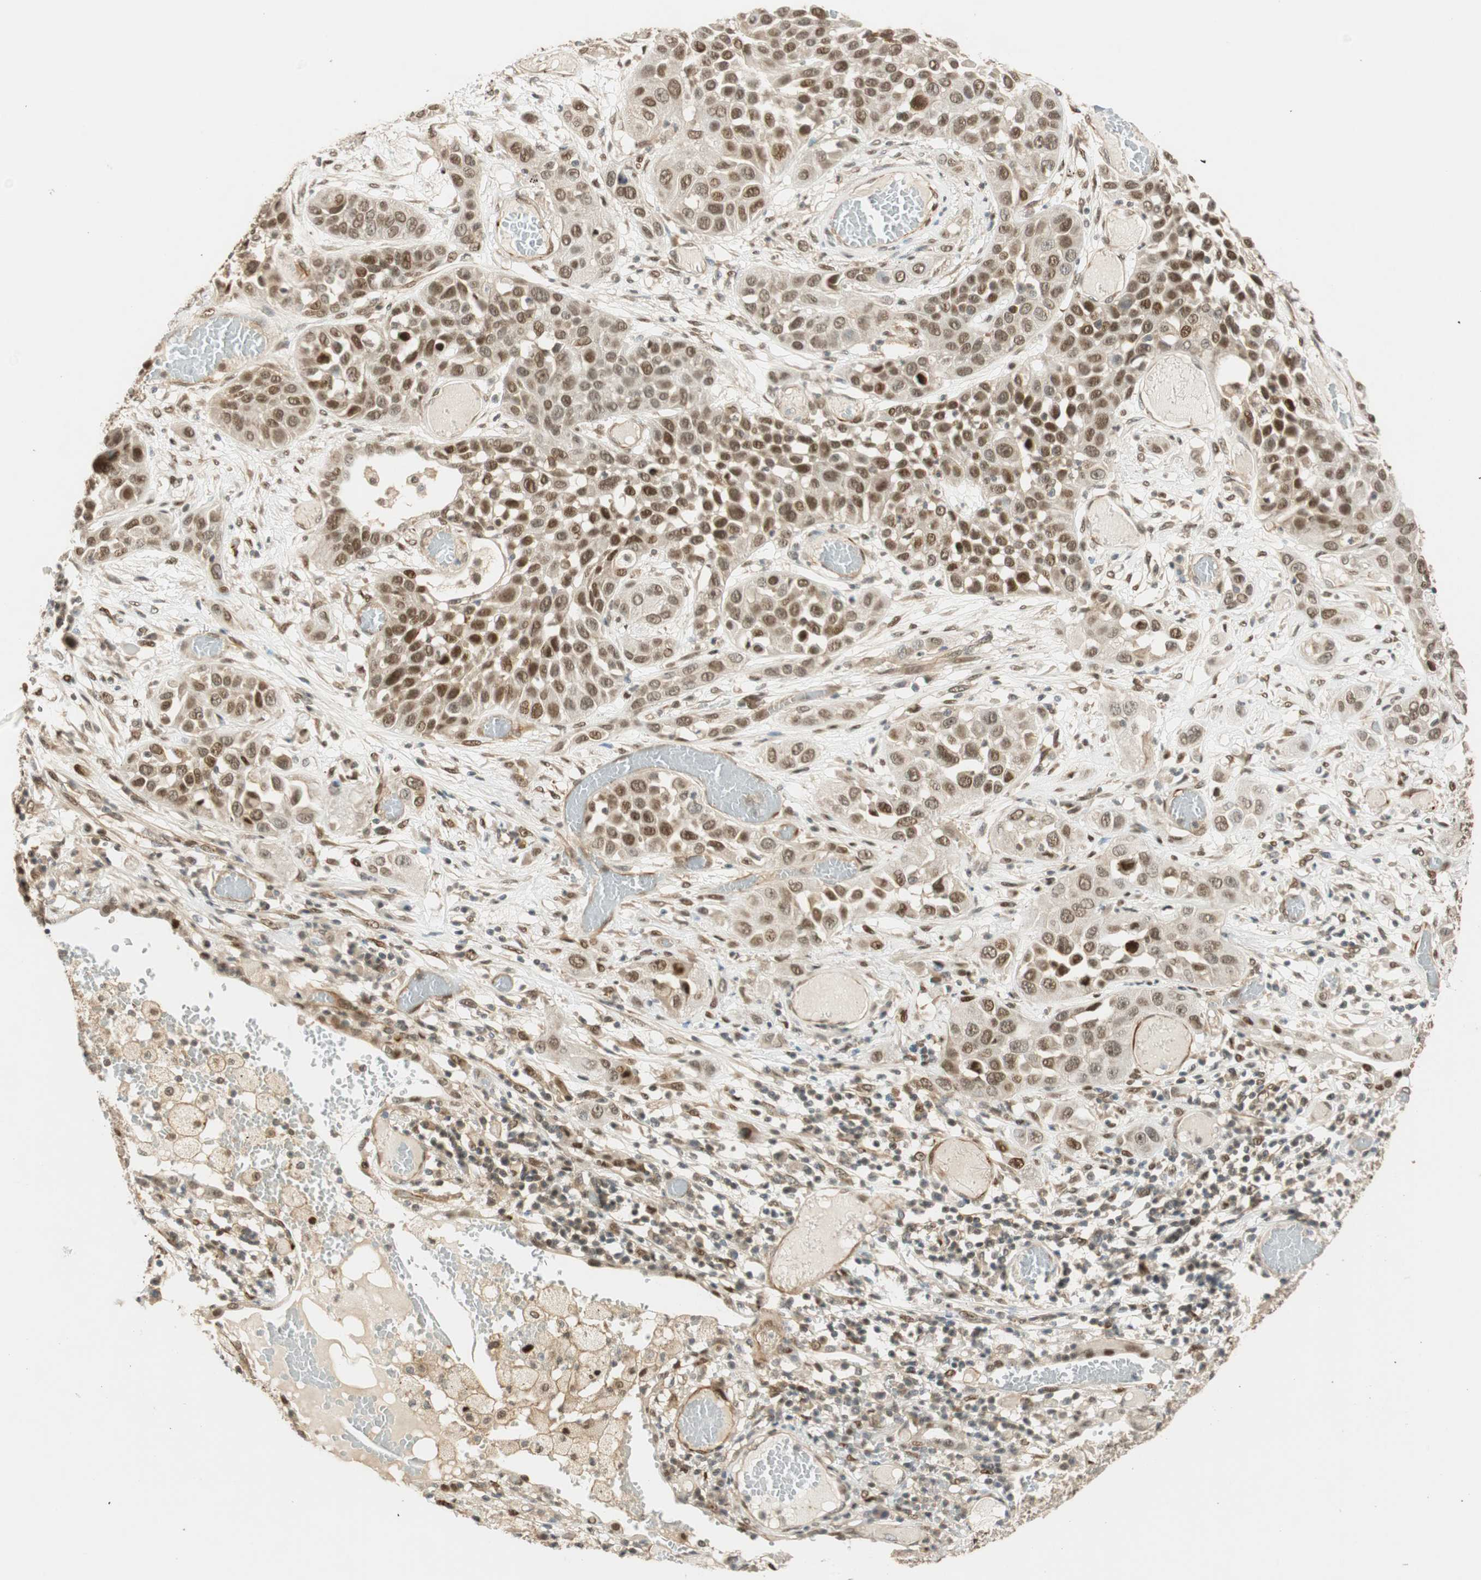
{"staining": {"intensity": "moderate", "quantity": "25%-75%", "location": "nuclear"}, "tissue": "lung cancer", "cell_type": "Tumor cells", "image_type": "cancer", "snomed": [{"axis": "morphology", "description": "Squamous cell carcinoma, NOS"}, {"axis": "topography", "description": "Lung"}], "caption": "Moderate nuclear protein expression is seen in approximately 25%-75% of tumor cells in lung cancer (squamous cell carcinoma).", "gene": "NES", "patient": {"sex": "male", "age": 71}}